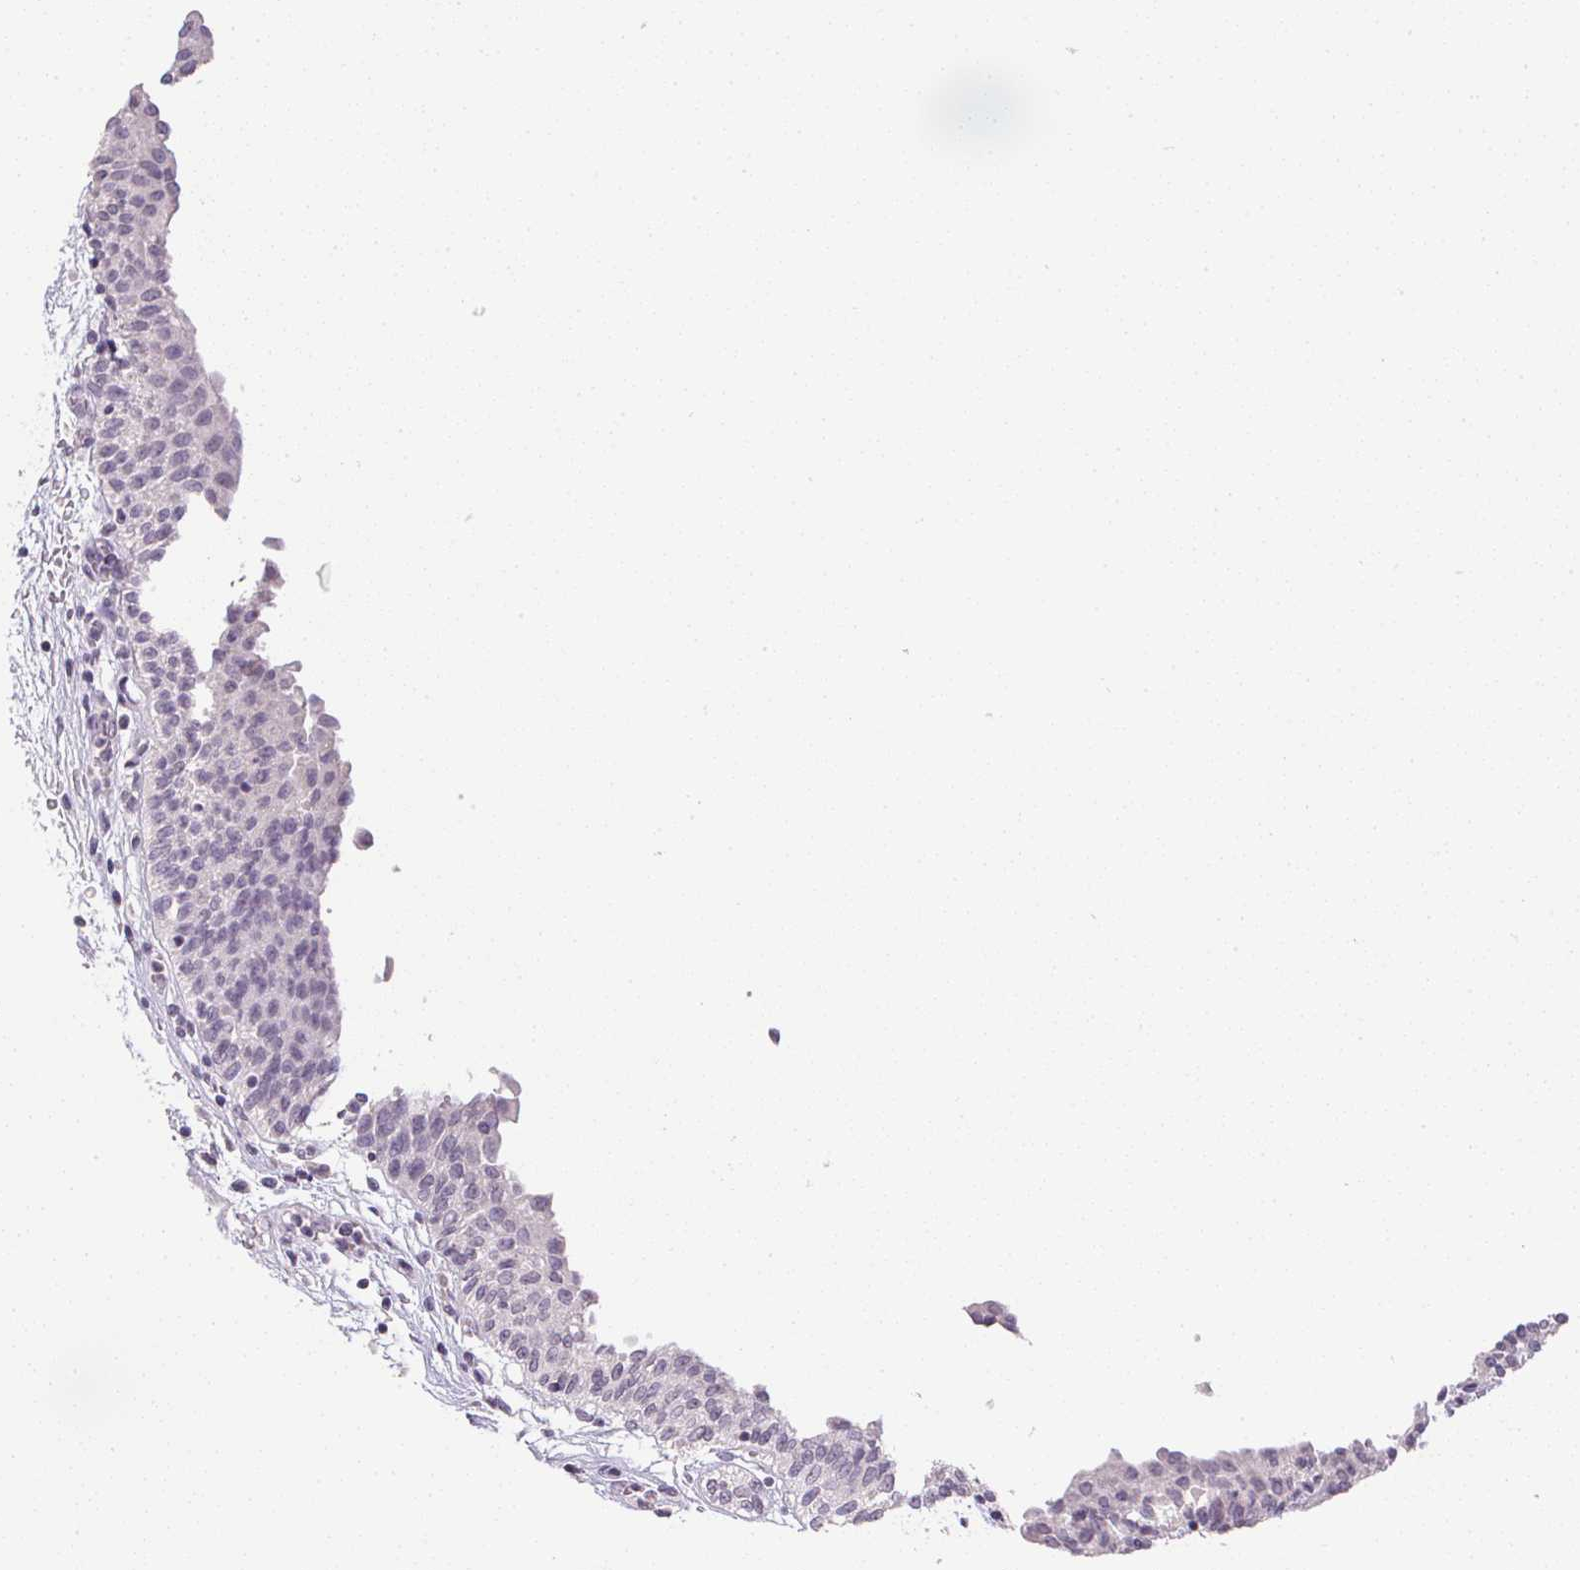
{"staining": {"intensity": "negative", "quantity": "none", "location": "none"}, "tissue": "urinary bladder", "cell_type": "Urothelial cells", "image_type": "normal", "snomed": [{"axis": "morphology", "description": "Normal tissue, NOS"}, {"axis": "topography", "description": "Urinary bladder"}], "caption": "DAB (3,3'-diaminobenzidine) immunohistochemical staining of benign urinary bladder demonstrates no significant positivity in urothelial cells. (Stains: DAB IHC with hematoxylin counter stain, Microscopy: brightfield microscopy at high magnification).", "gene": "PPY", "patient": {"sex": "male", "age": 68}}